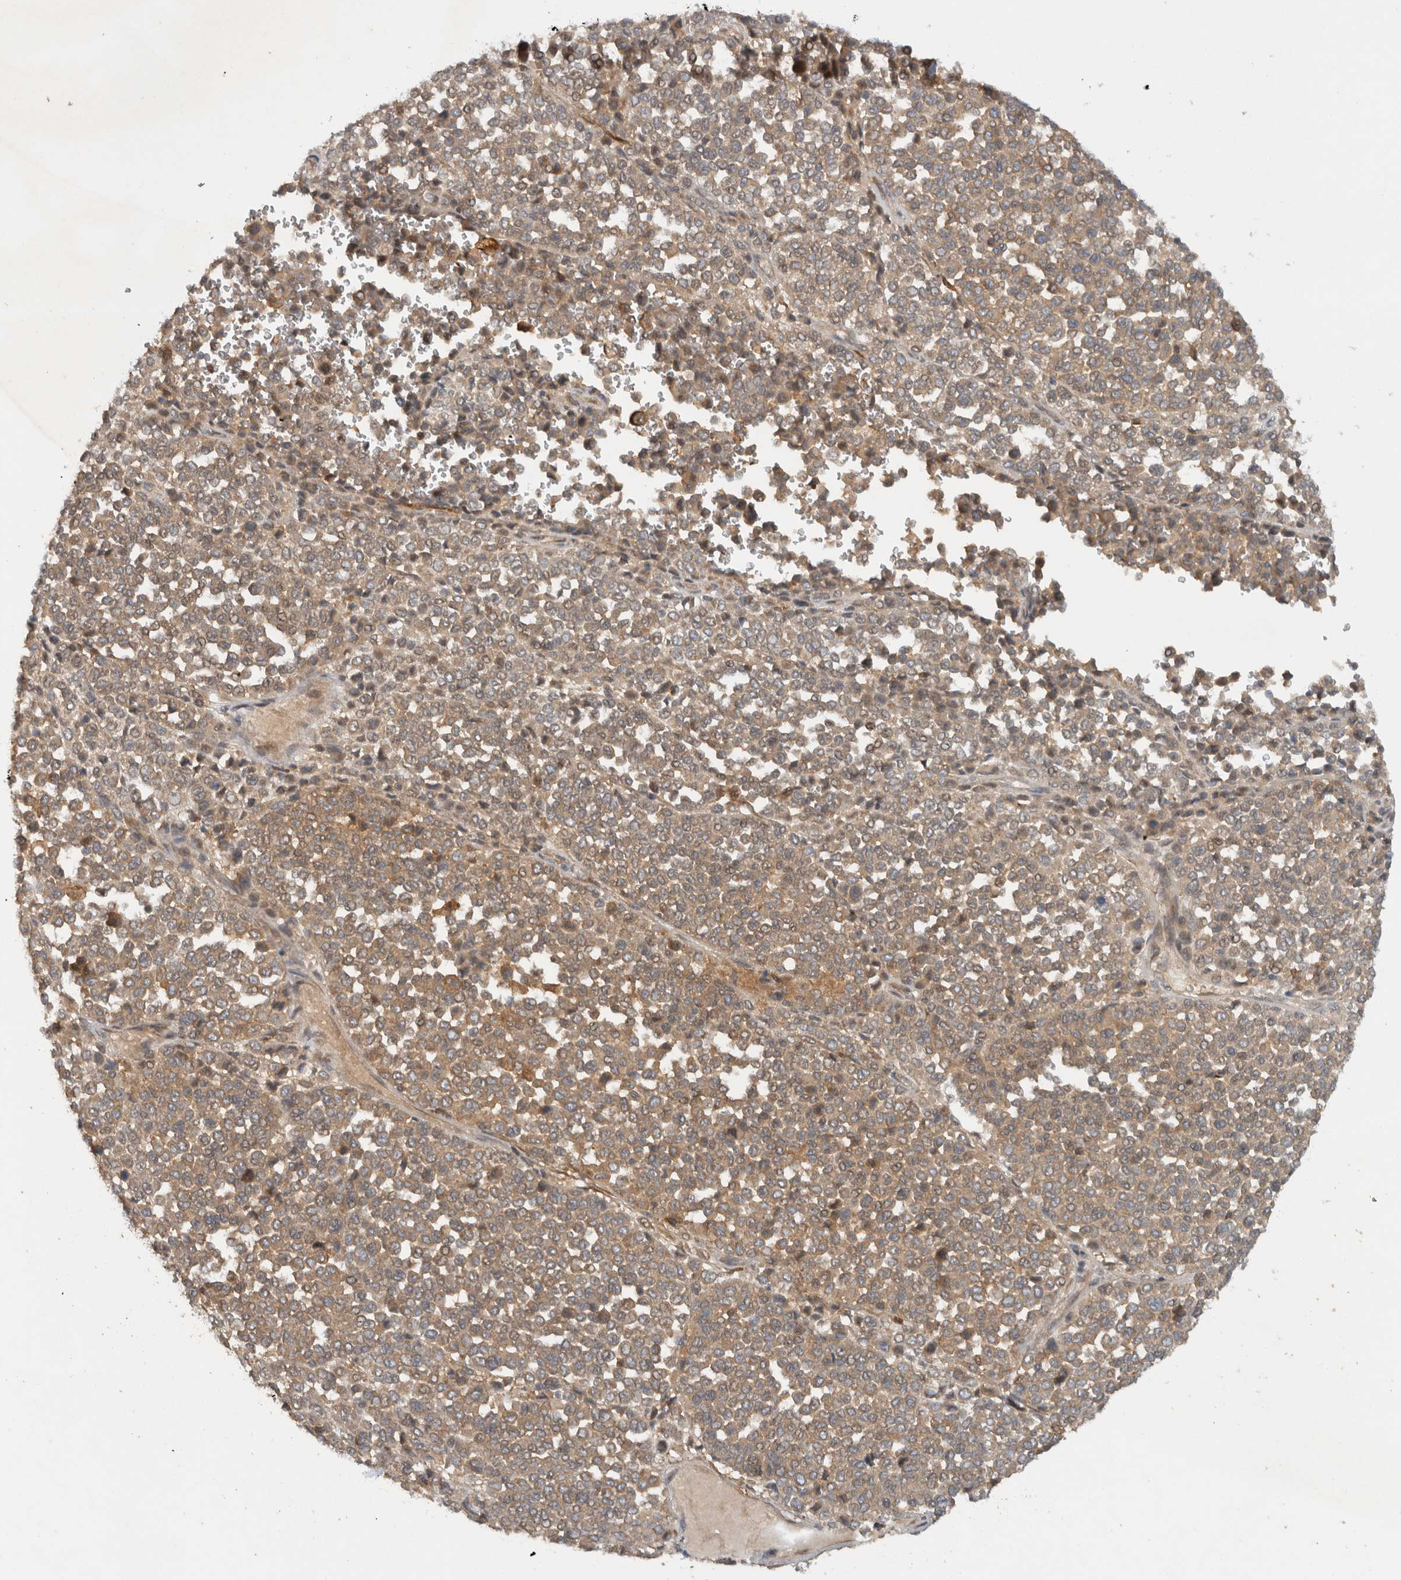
{"staining": {"intensity": "weak", "quantity": ">75%", "location": "cytoplasmic/membranous"}, "tissue": "melanoma", "cell_type": "Tumor cells", "image_type": "cancer", "snomed": [{"axis": "morphology", "description": "Malignant melanoma, Metastatic site"}, {"axis": "topography", "description": "Pancreas"}], "caption": "The image shows a brown stain indicating the presence of a protein in the cytoplasmic/membranous of tumor cells in melanoma. The staining was performed using DAB (3,3'-diaminobenzidine) to visualize the protein expression in brown, while the nuclei were stained in blue with hematoxylin (Magnification: 20x).", "gene": "VEPH1", "patient": {"sex": "female", "age": 30}}